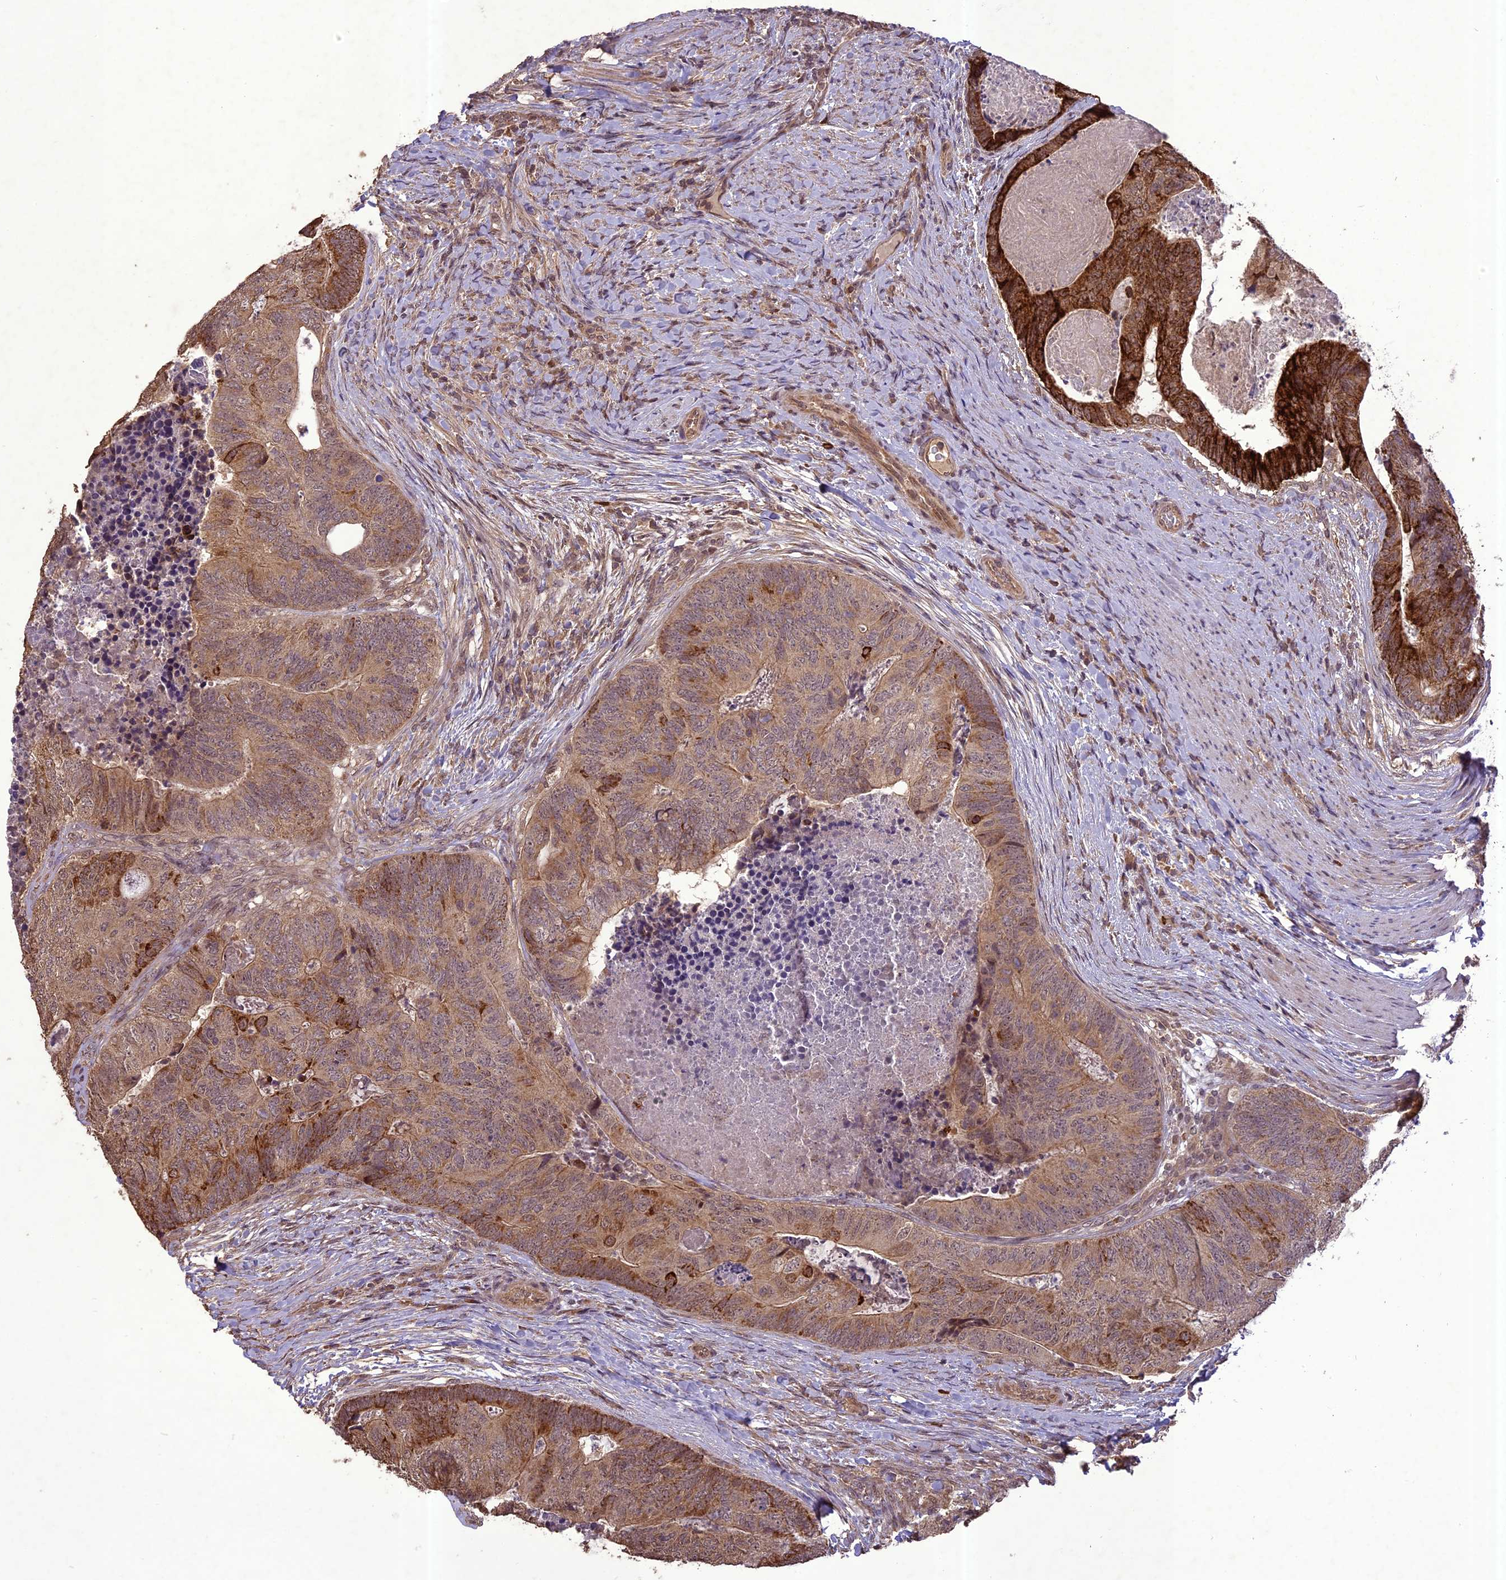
{"staining": {"intensity": "strong", "quantity": "25%-75%", "location": "cytoplasmic/membranous"}, "tissue": "colorectal cancer", "cell_type": "Tumor cells", "image_type": "cancer", "snomed": [{"axis": "morphology", "description": "Adenocarcinoma, NOS"}, {"axis": "topography", "description": "Colon"}], "caption": "The image exhibits a brown stain indicating the presence of a protein in the cytoplasmic/membranous of tumor cells in colorectal cancer.", "gene": "TIGD7", "patient": {"sex": "female", "age": 67}}